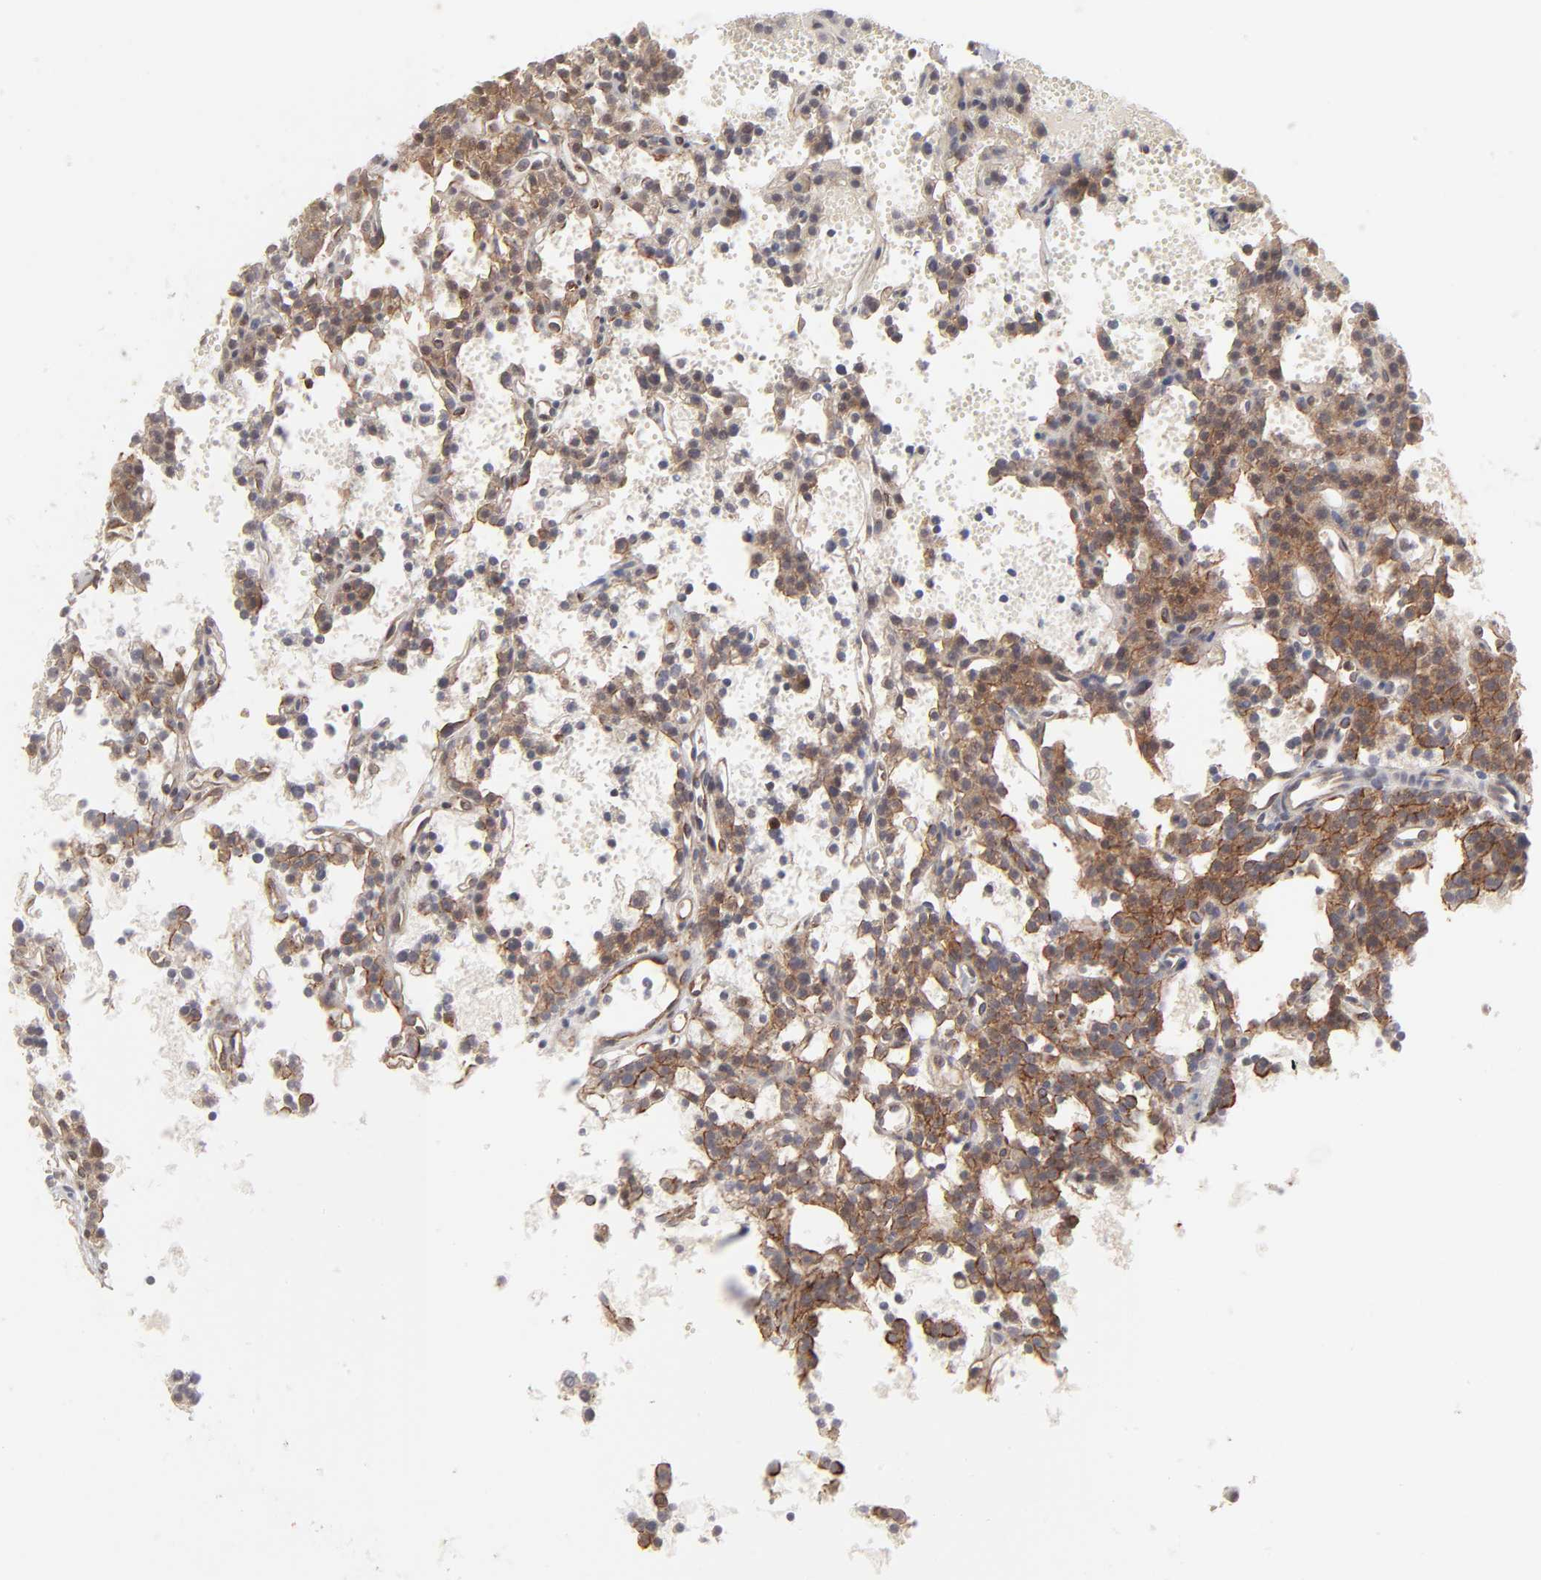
{"staining": {"intensity": "strong", "quantity": "25%-75%", "location": "cytoplasmic/membranous"}, "tissue": "parathyroid gland", "cell_type": "Glandular cells", "image_type": "normal", "snomed": [{"axis": "morphology", "description": "Normal tissue, NOS"}, {"axis": "topography", "description": "Parathyroid gland"}], "caption": "Normal parathyroid gland demonstrates strong cytoplasmic/membranous positivity in about 25%-75% of glandular cells, visualized by immunohistochemistry.", "gene": "PXN", "patient": {"sex": "male", "age": 25}}